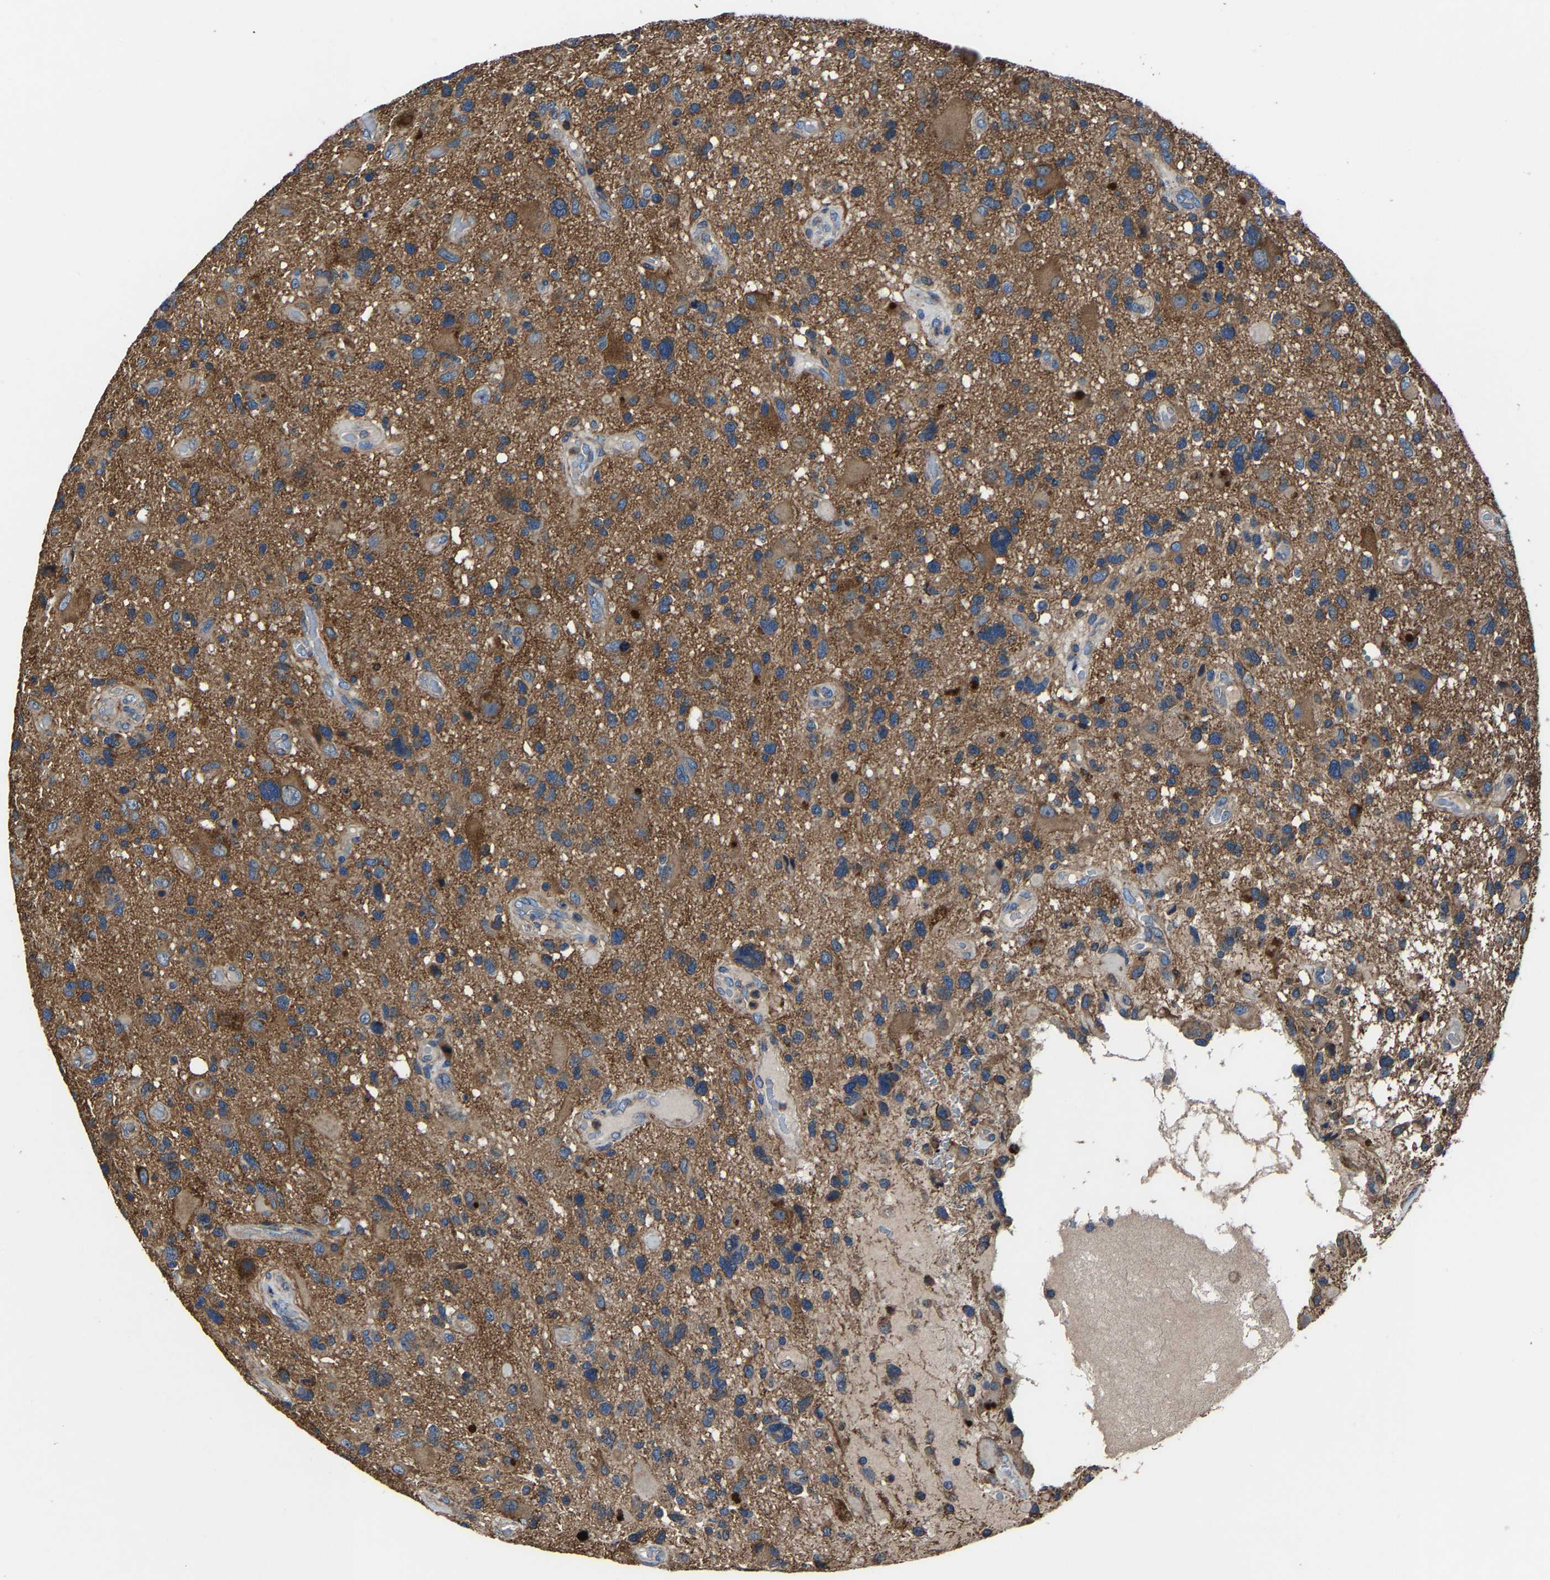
{"staining": {"intensity": "moderate", "quantity": ">75%", "location": "cytoplasmic/membranous"}, "tissue": "glioma", "cell_type": "Tumor cells", "image_type": "cancer", "snomed": [{"axis": "morphology", "description": "Glioma, malignant, High grade"}, {"axis": "topography", "description": "Brain"}], "caption": "Immunohistochemistry (IHC) (DAB) staining of malignant glioma (high-grade) displays moderate cytoplasmic/membranous protein expression in about >75% of tumor cells.", "gene": "KIAA1958", "patient": {"sex": "male", "age": 33}}